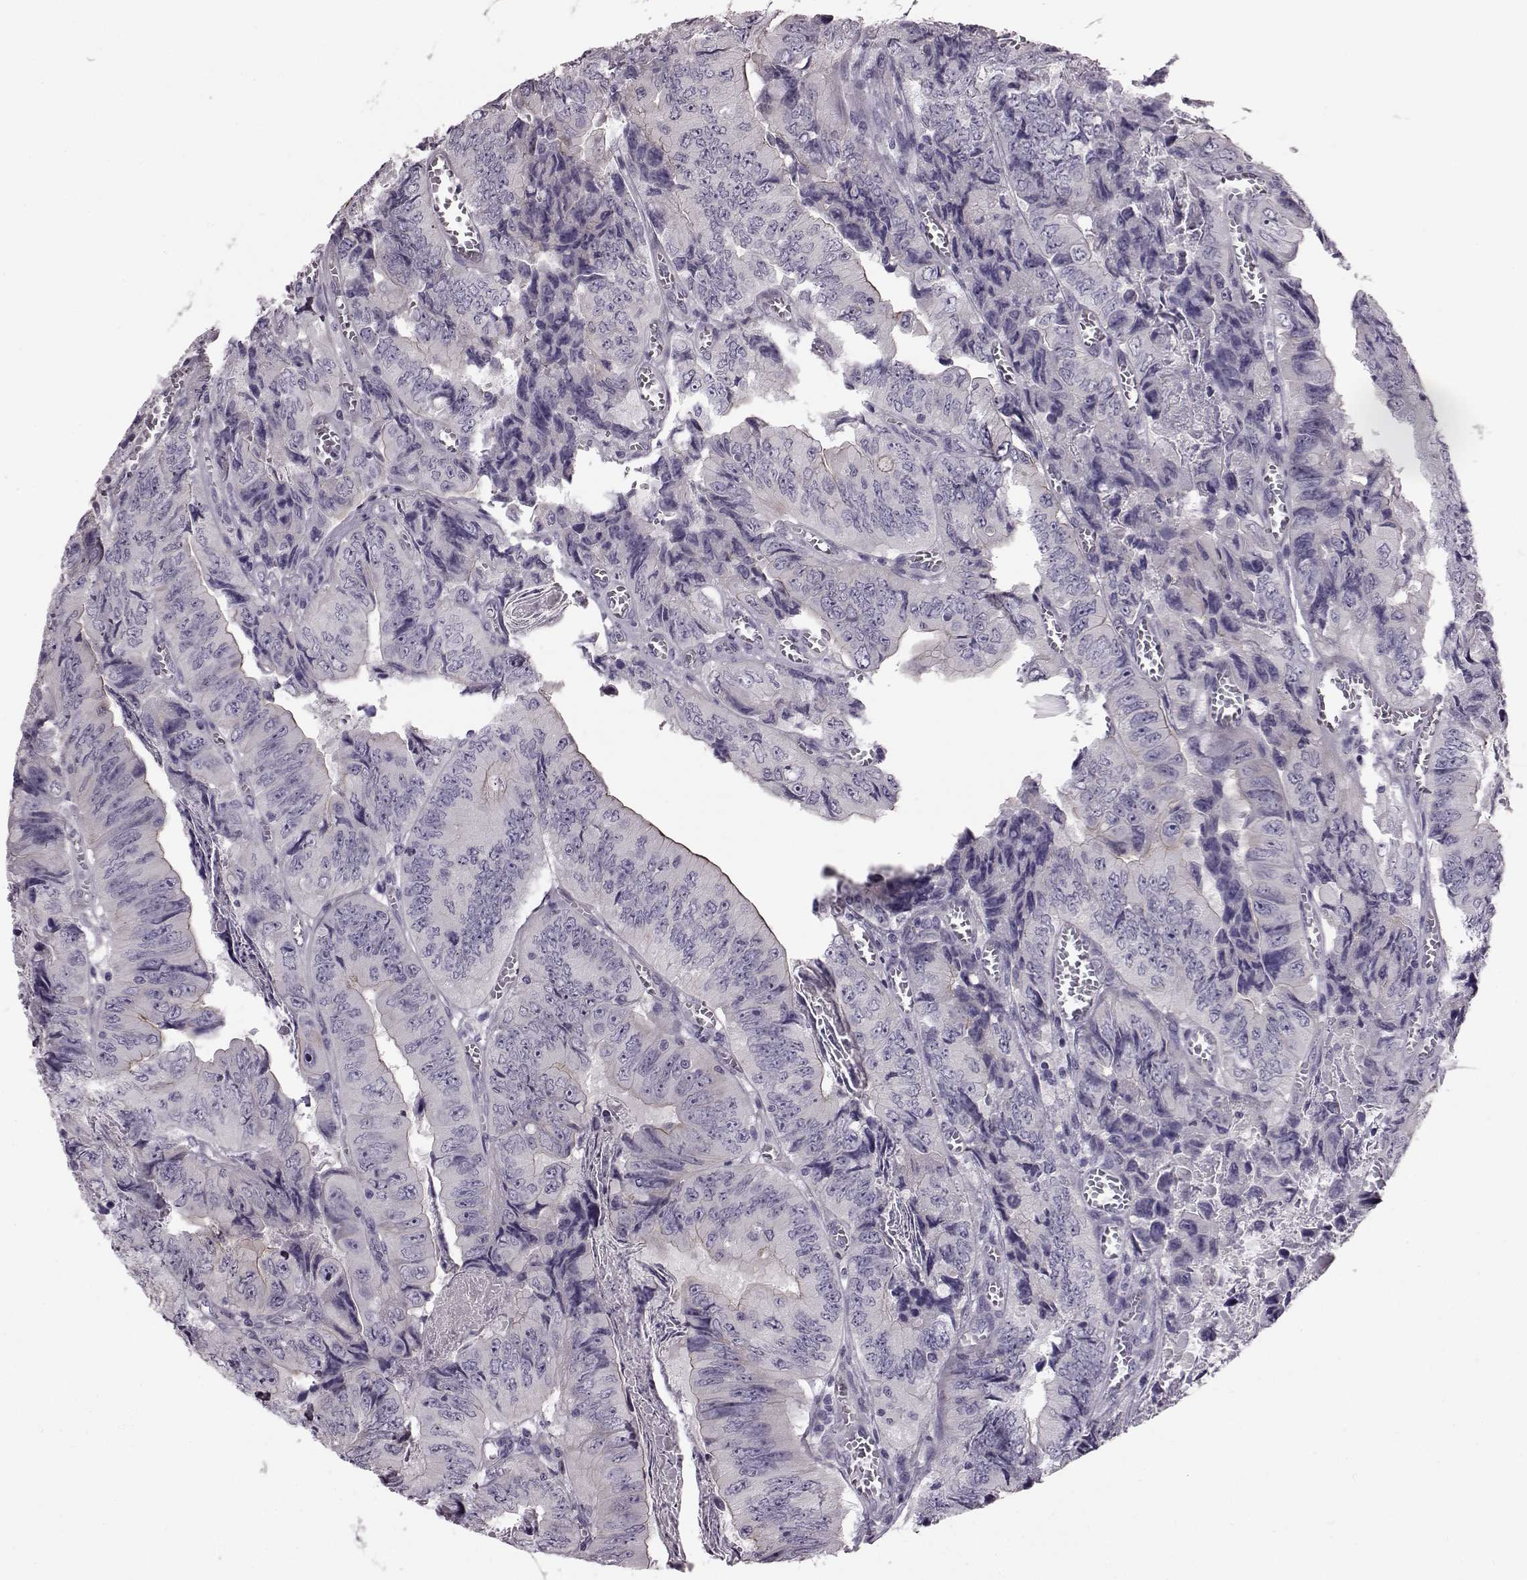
{"staining": {"intensity": "weak", "quantity": "<25%", "location": "cytoplasmic/membranous"}, "tissue": "colorectal cancer", "cell_type": "Tumor cells", "image_type": "cancer", "snomed": [{"axis": "morphology", "description": "Adenocarcinoma, NOS"}, {"axis": "topography", "description": "Colon"}], "caption": "IHC histopathology image of colorectal cancer stained for a protein (brown), which reveals no staining in tumor cells.", "gene": "SNTG1", "patient": {"sex": "female", "age": 84}}